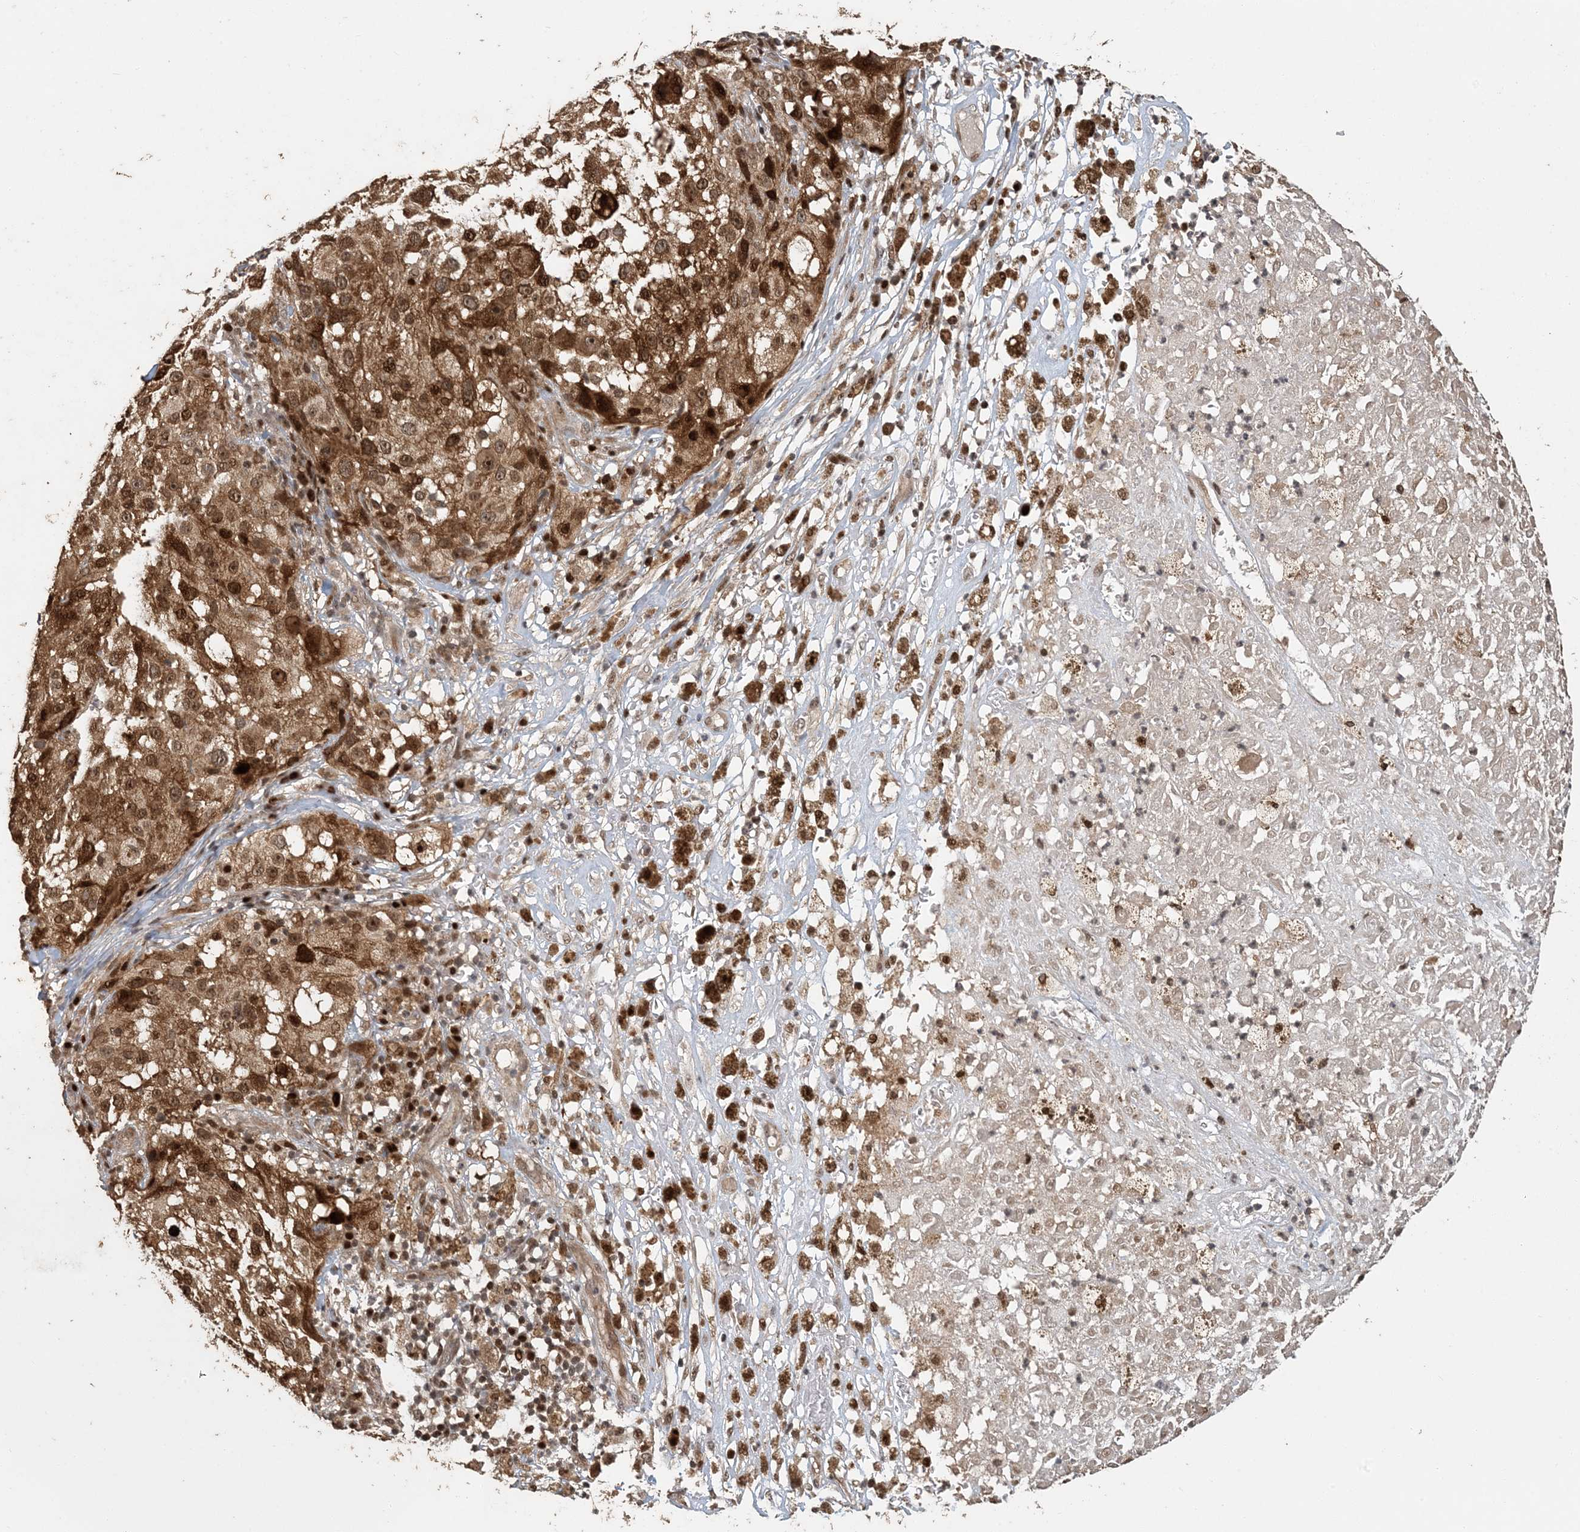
{"staining": {"intensity": "moderate", "quantity": ">75%", "location": "cytoplasmic/membranous,nuclear"}, "tissue": "melanoma", "cell_type": "Tumor cells", "image_type": "cancer", "snomed": [{"axis": "morphology", "description": "Necrosis, NOS"}, {"axis": "morphology", "description": "Malignant melanoma, NOS"}, {"axis": "topography", "description": "Skin"}], "caption": "High-power microscopy captured an IHC histopathology image of melanoma, revealing moderate cytoplasmic/membranous and nuclear positivity in about >75% of tumor cells.", "gene": "ATP13A2", "patient": {"sex": "female", "age": 87}}